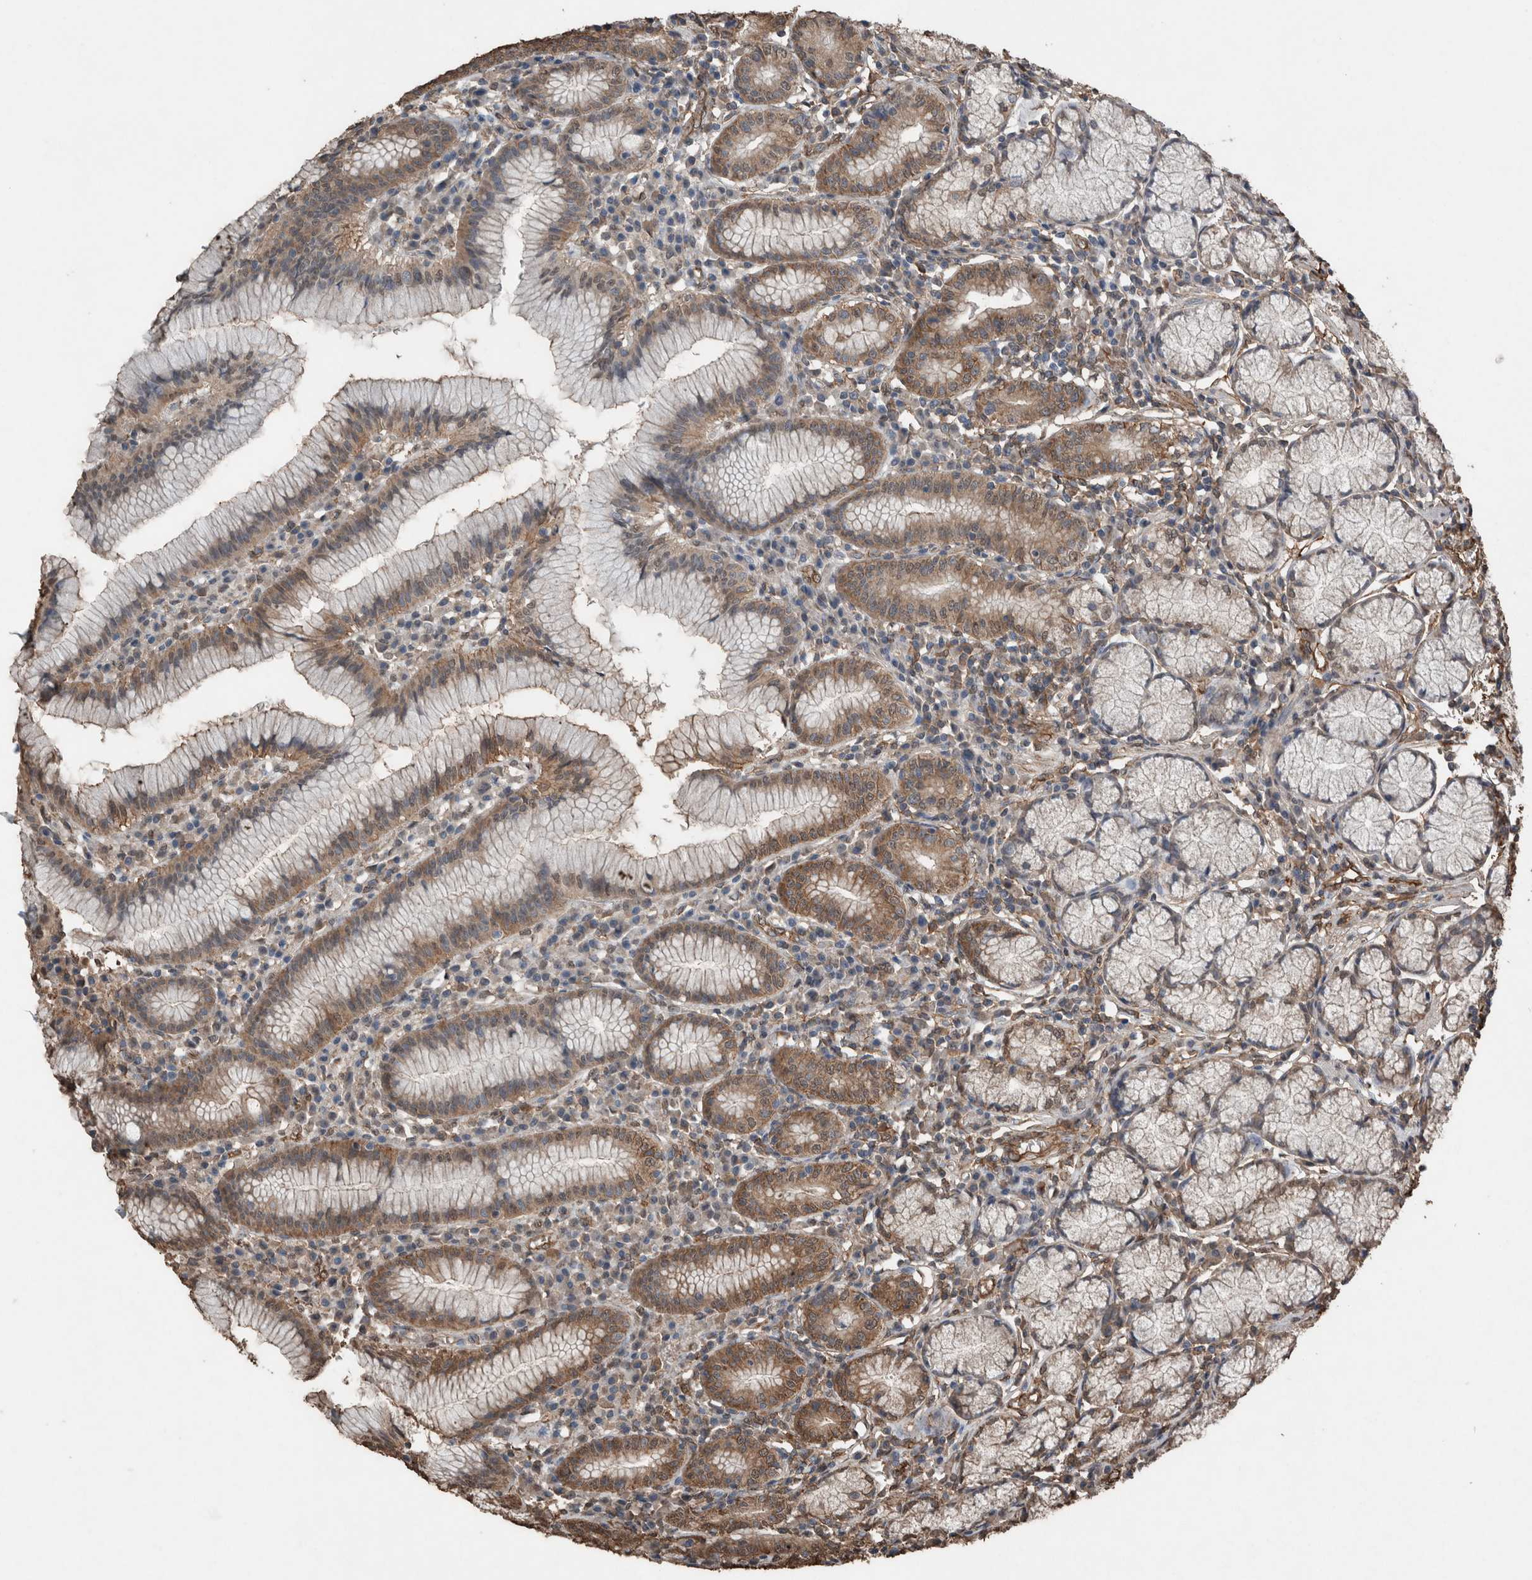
{"staining": {"intensity": "moderate", "quantity": "25%-75%", "location": "cytoplasmic/membranous,nuclear"}, "tissue": "stomach", "cell_type": "Glandular cells", "image_type": "normal", "snomed": [{"axis": "morphology", "description": "Normal tissue, NOS"}, {"axis": "topography", "description": "Stomach"}], "caption": "Protein staining exhibits moderate cytoplasmic/membranous,nuclear positivity in approximately 25%-75% of glandular cells in benign stomach. The staining is performed using DAB (3,3'-diaminobenzidine) brown chromogen to label protein expression. The nuclei are counter-stained blue using hematoxylin.", "gene": "S100A10", "patient": {"sex": "male", "age": 55}}